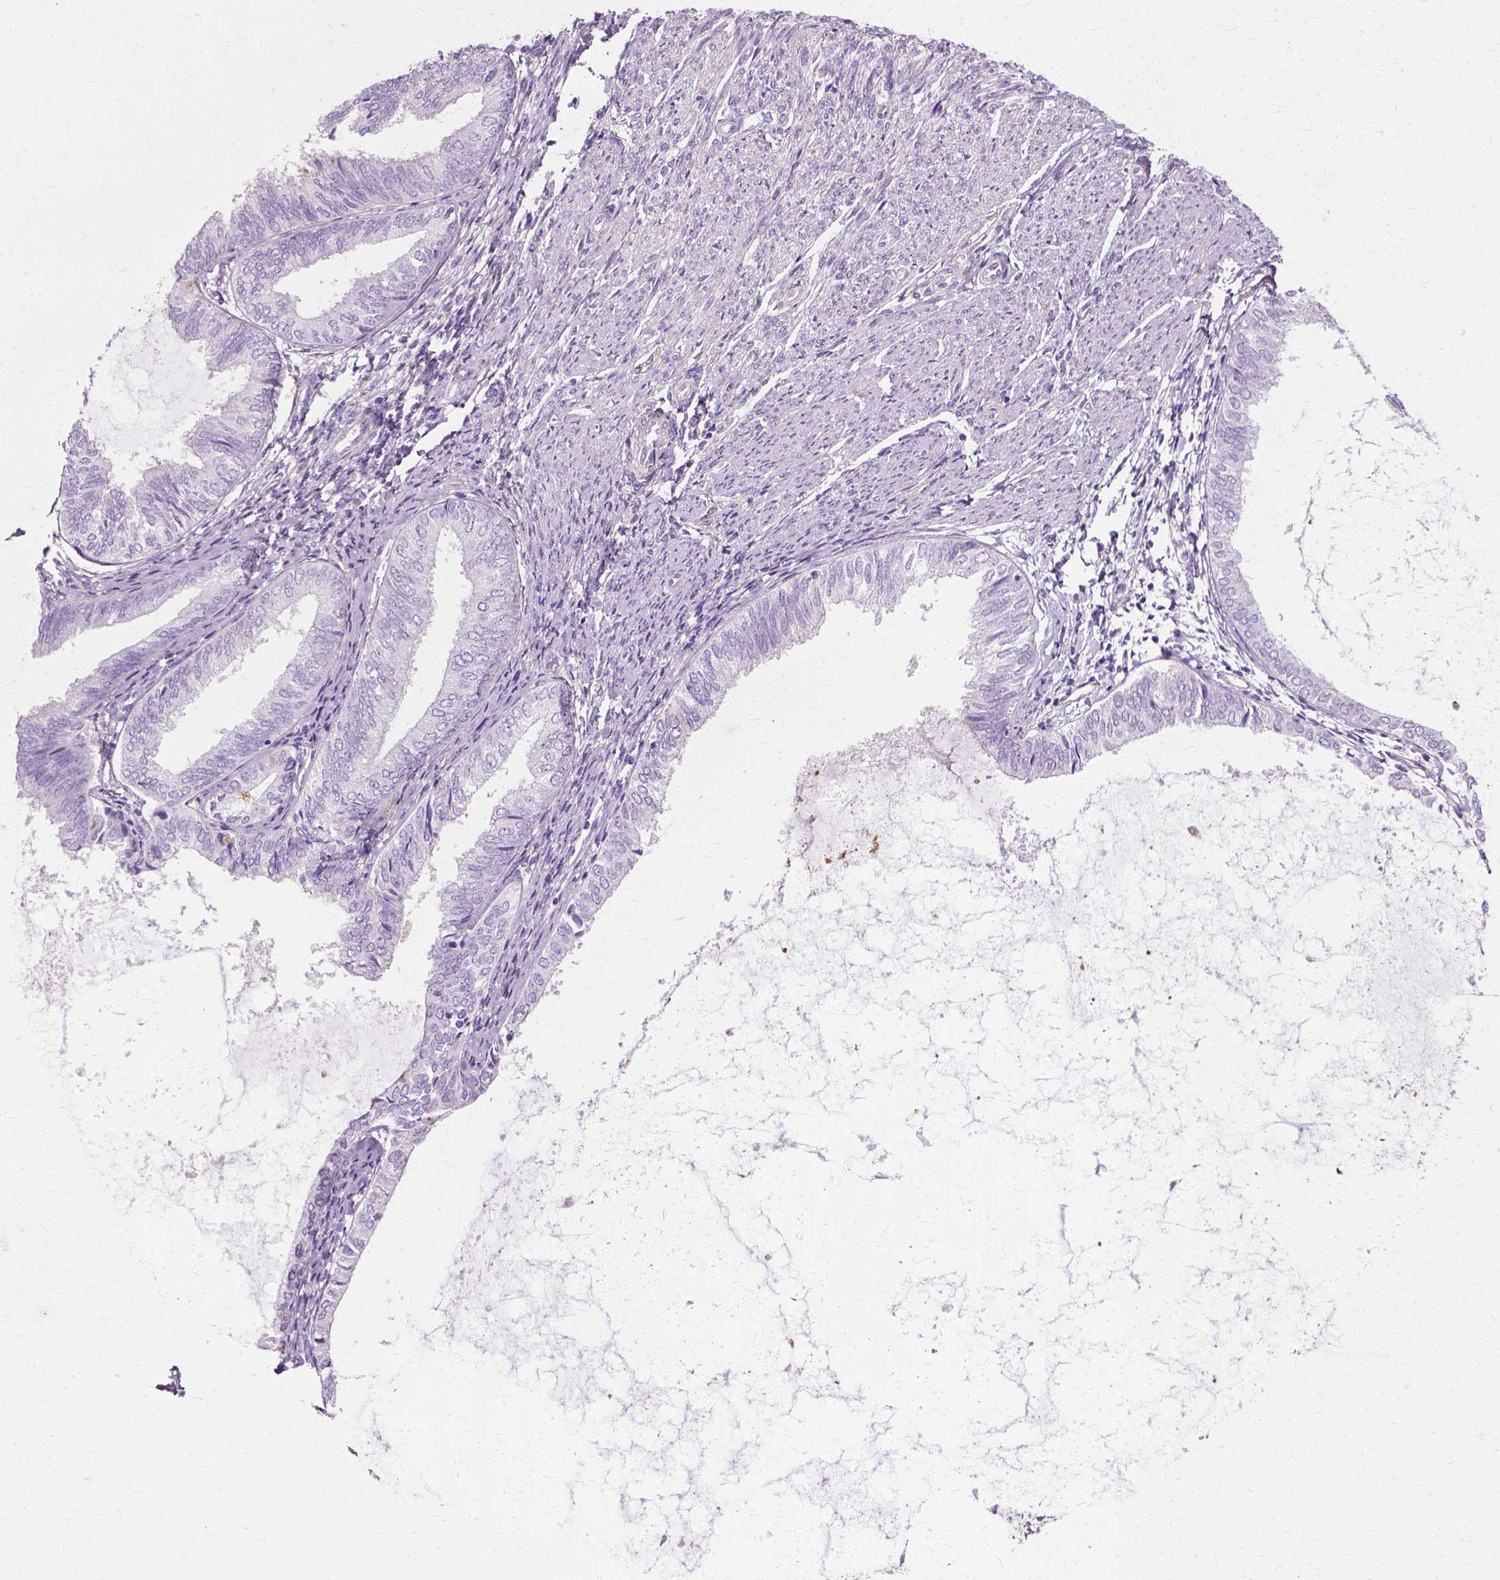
{"staining": {"intensity": "negative", "quantity": "none", "location": "none"}, "tissue": "endometrial cancer", "cell_type": "Tumor cells", "image_type": "cancer", "snomed": [{"axis": "morphology", "description": "Adenocarcinoma, NOS"}, {"axis": "topography", "description": "Endometrium"}], "caption": "Tumor cells are negative for protein expression in human endometrial cancer (adenocarcinoma).", "gene": "CFAP157", "patient": {"sex": "female", "age": 68}}